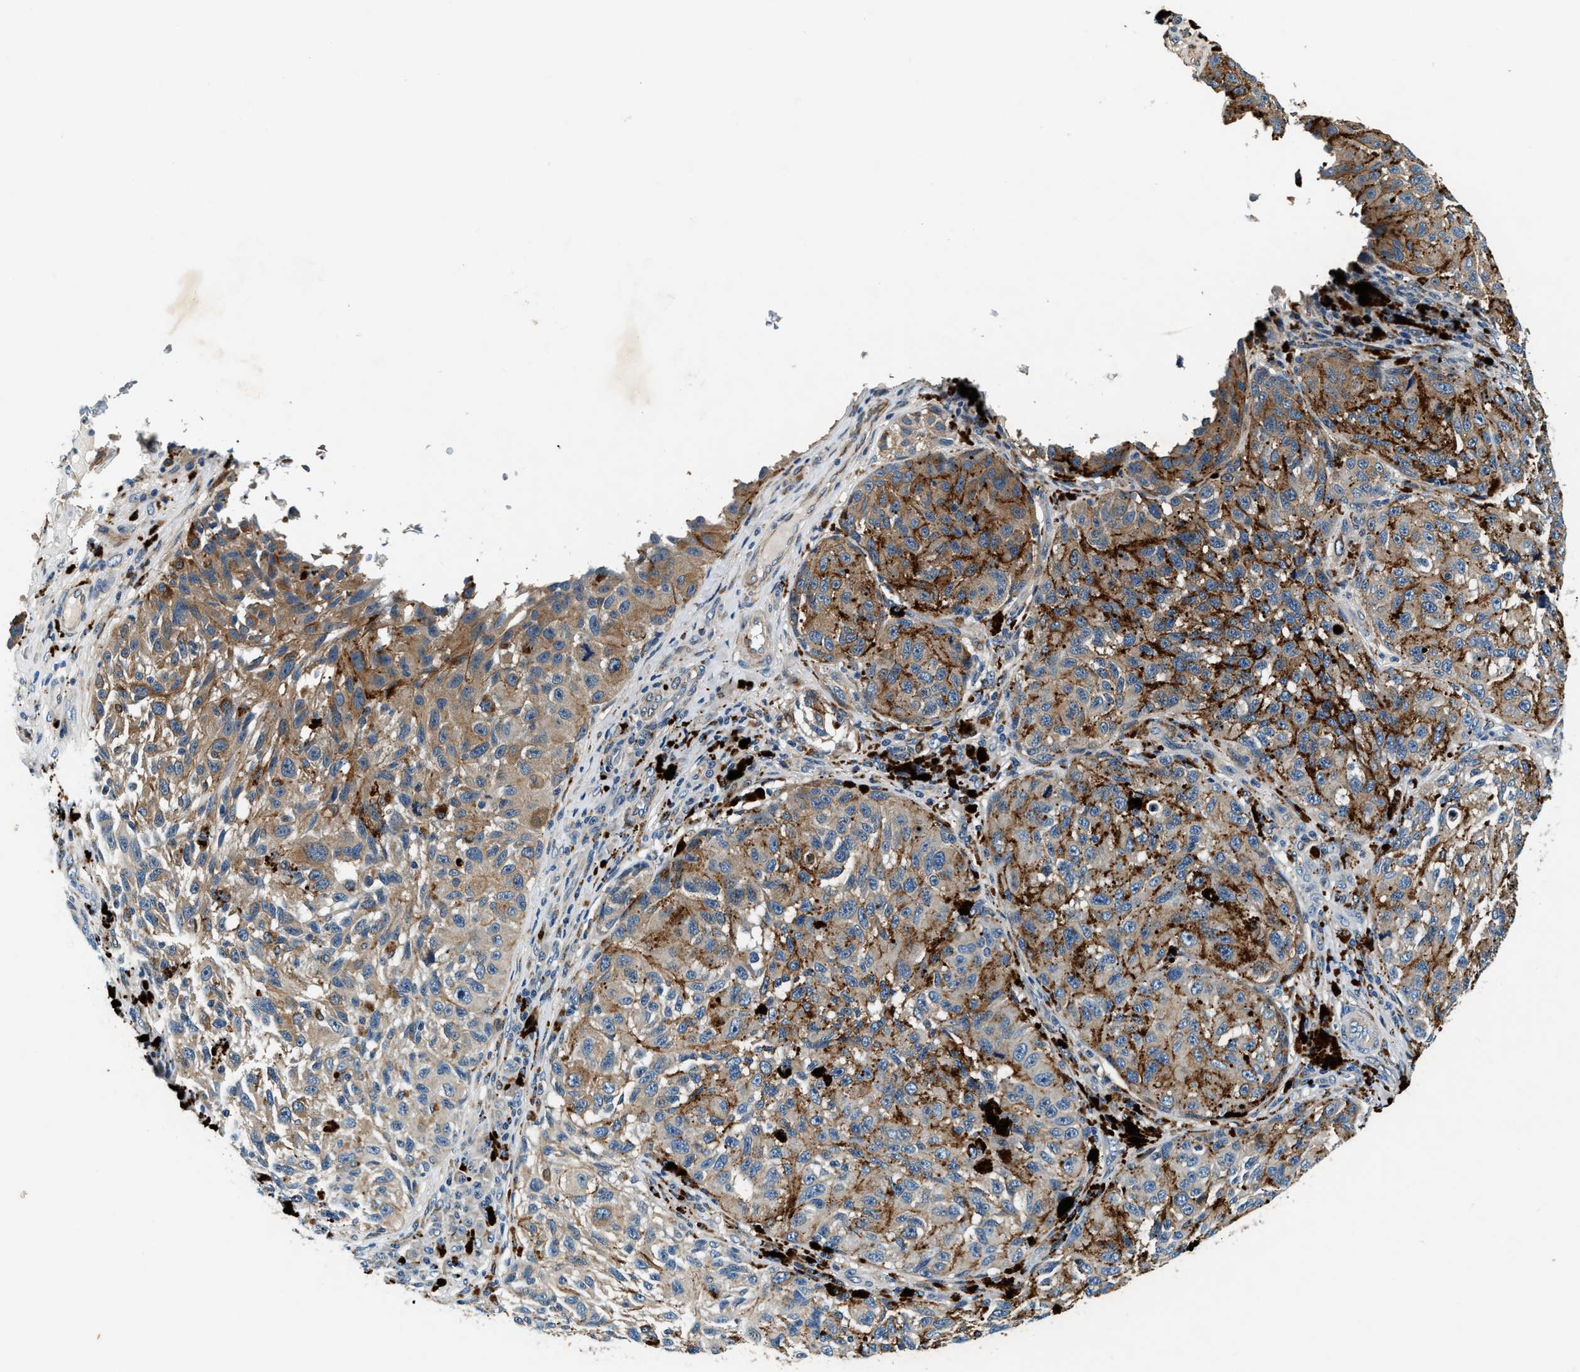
{"staining": {"intensity": "moderate", "quantity": ">75%", "location": "cytoplasmic/membranous"}, "tissue": "melanoma", "cell_type": "Tumor cells", "image_type": "cancer", "snomed": [{"axis": "morphology", "description": "Malignant melanoma, NOS"}, {"axis": "topography", "description": "Skin"}], "caption": "Immunohistochemistry photomicrograph of neoplastic tissue: melanoma stained using IHC shows medium levels of moderate protein expression localized specifically in the cytoplasmic/membranous of tumor cells, appearing as a cytoplasmic/membranous brown color.", "gene": "C2orf66", "patient": {"sex": "female", "age": 73}}